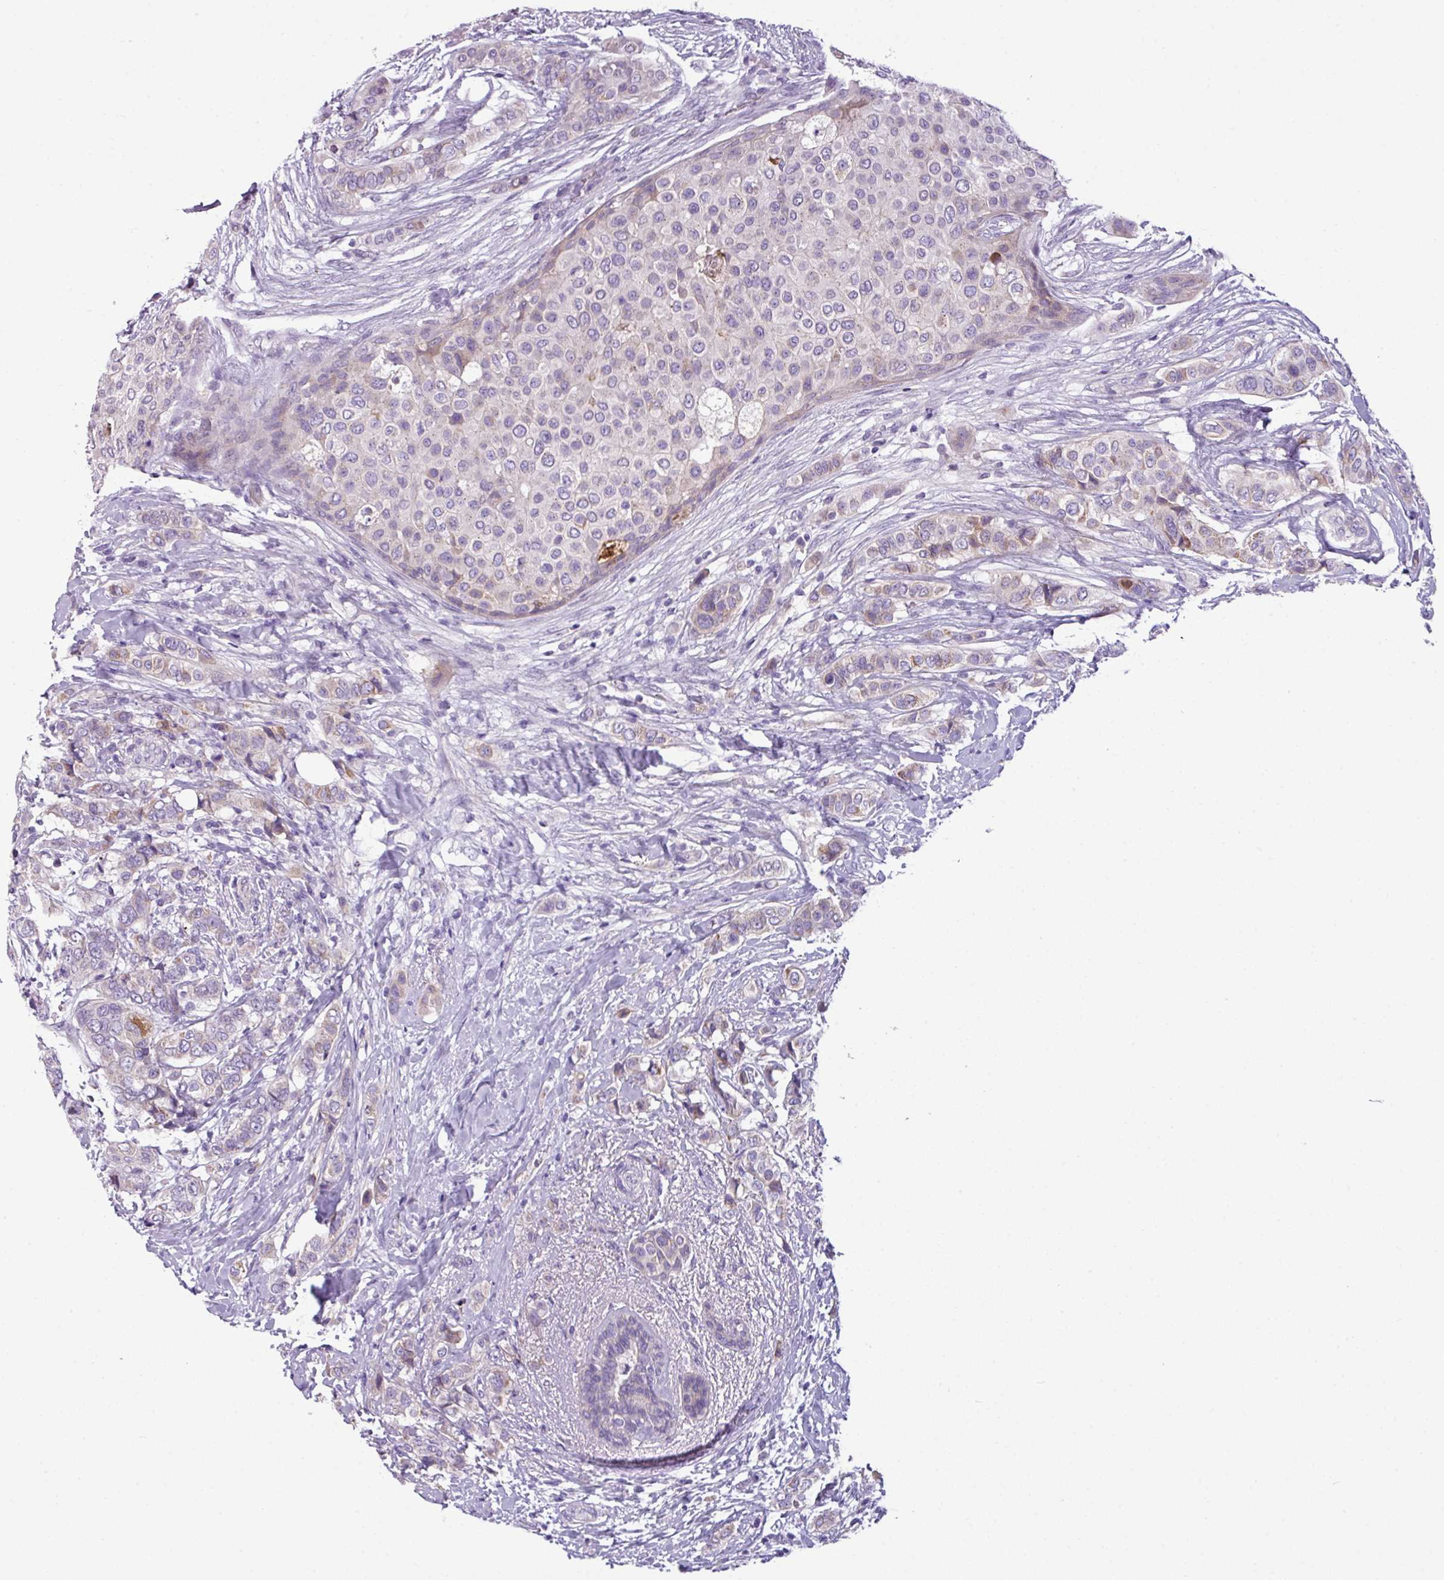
{"staining": {"intensity": "weak", "quantity": "<25%", "location": "cytoplasmic/membranous"}, "tissue": "breast cancer", "cell_type": "Tumor cells", "image_type": "cancer", "snomed": [{"axis": "morphology", "description": "Lobular carcinoma"}, {"axis": "topography", "description": "Breast"}], "caption": "Breast lobular carcinoma was stained to show a protein in brown. There is no significant expression in tumor cells. (DAB IHC, high magnification).", "gene": "TMEM178B", "patient": {"sex": "female", "age": 51}}